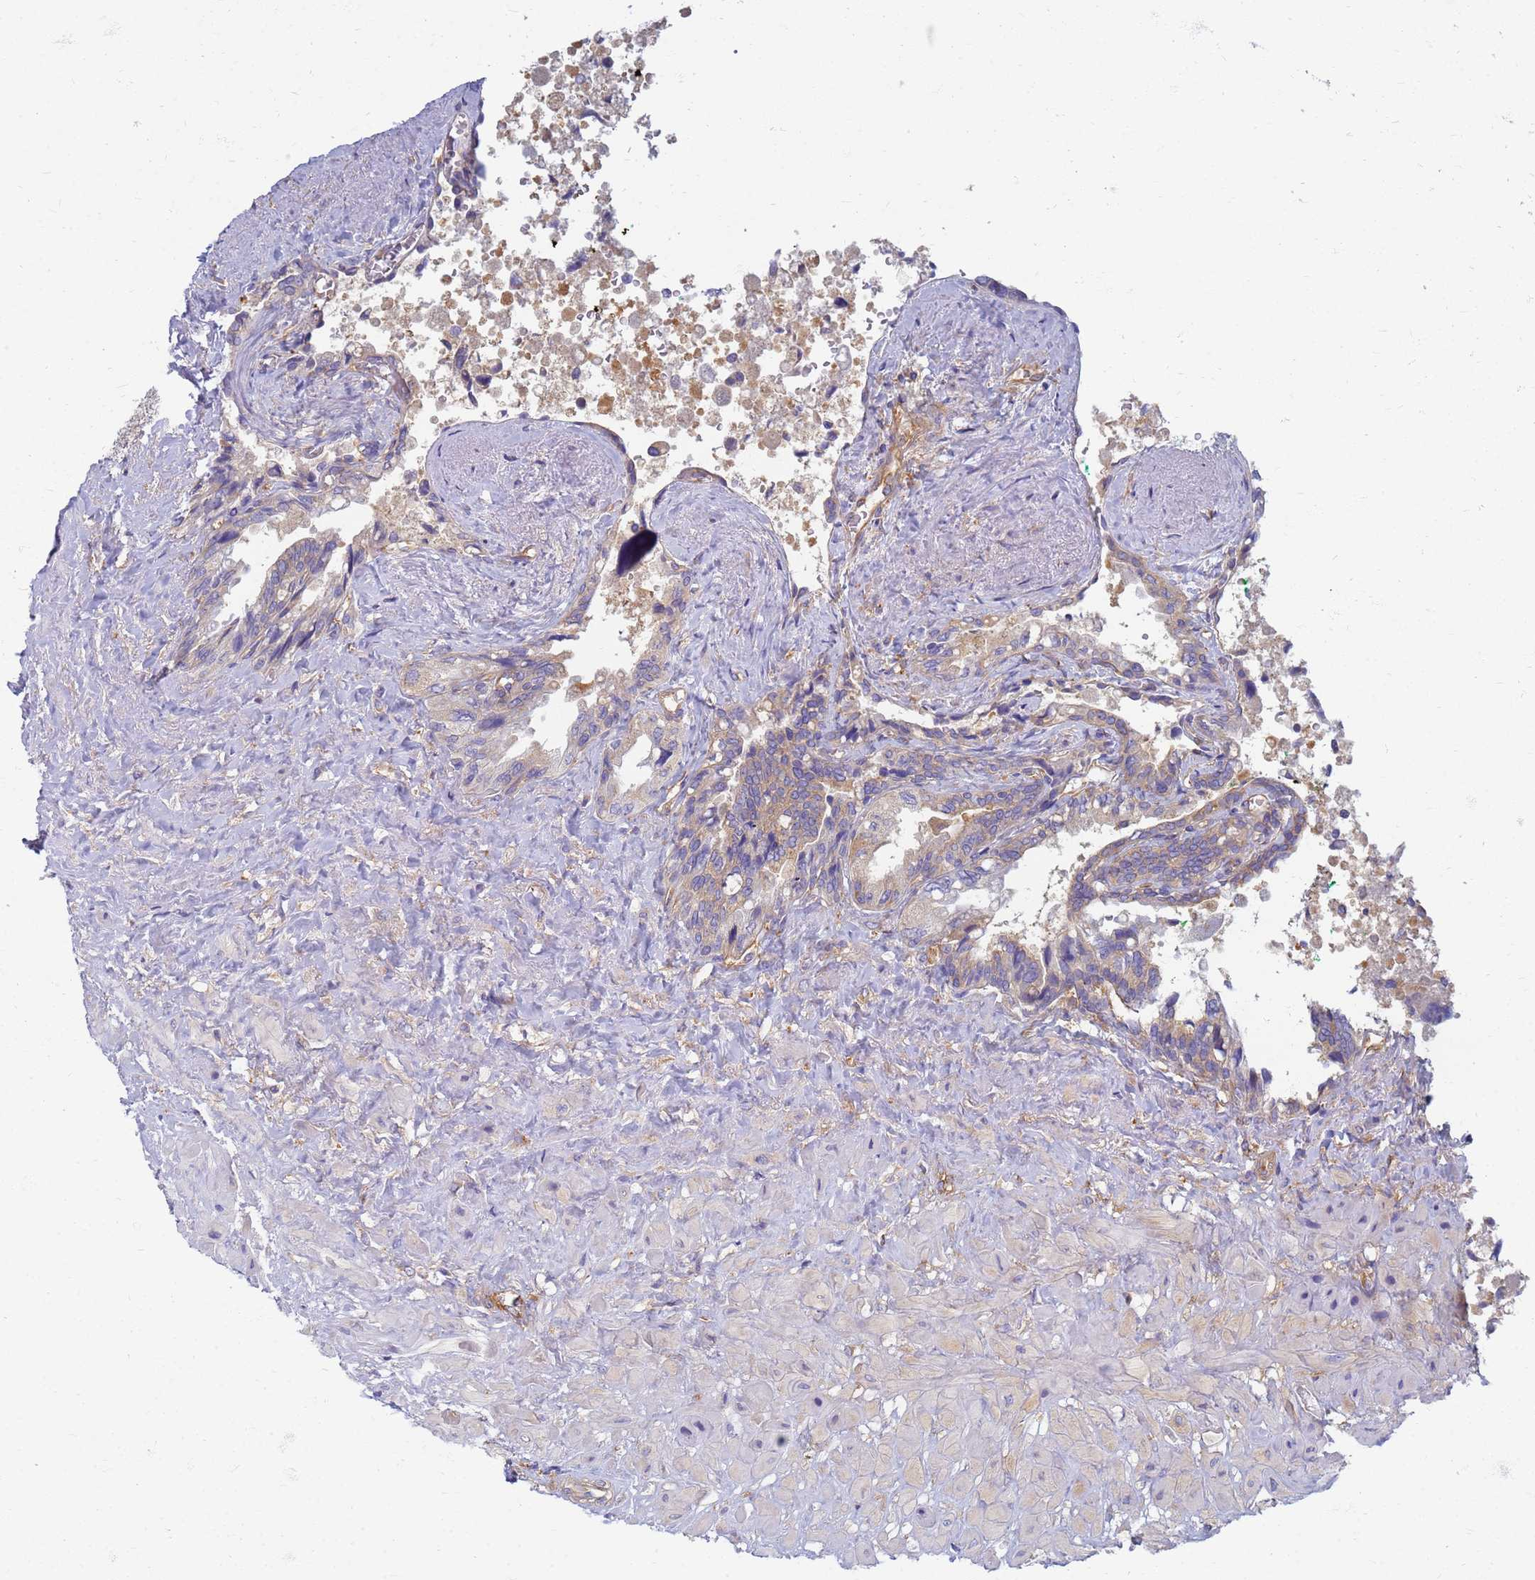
{"staining": {"intensity": "moderate", "quantity": ">75%", "location": "cytoplasmic/membranous"}, "tissue": "seminal vesicle", "cell_type": "Glandular cells", "image_type": "normal", "snomed": [{"axis": "morphology", "description": "Normal tissue, NOS"}, {"axis": "topography", "description": "Seminal veicle"}, {"axis": "topography", "description": "Peripheral nerve tissue"}], "caption": "Normal seminal vesicle demonstrates moderate cytoplasmic/membranous expression in about >75% of glandular cells, visualized by immunohistochemistry. (DAB IHC, brown staining for protein, blue staining for nuclei).", "gene": "EEA1", "patient": {"sex": "male", "age": 60}}